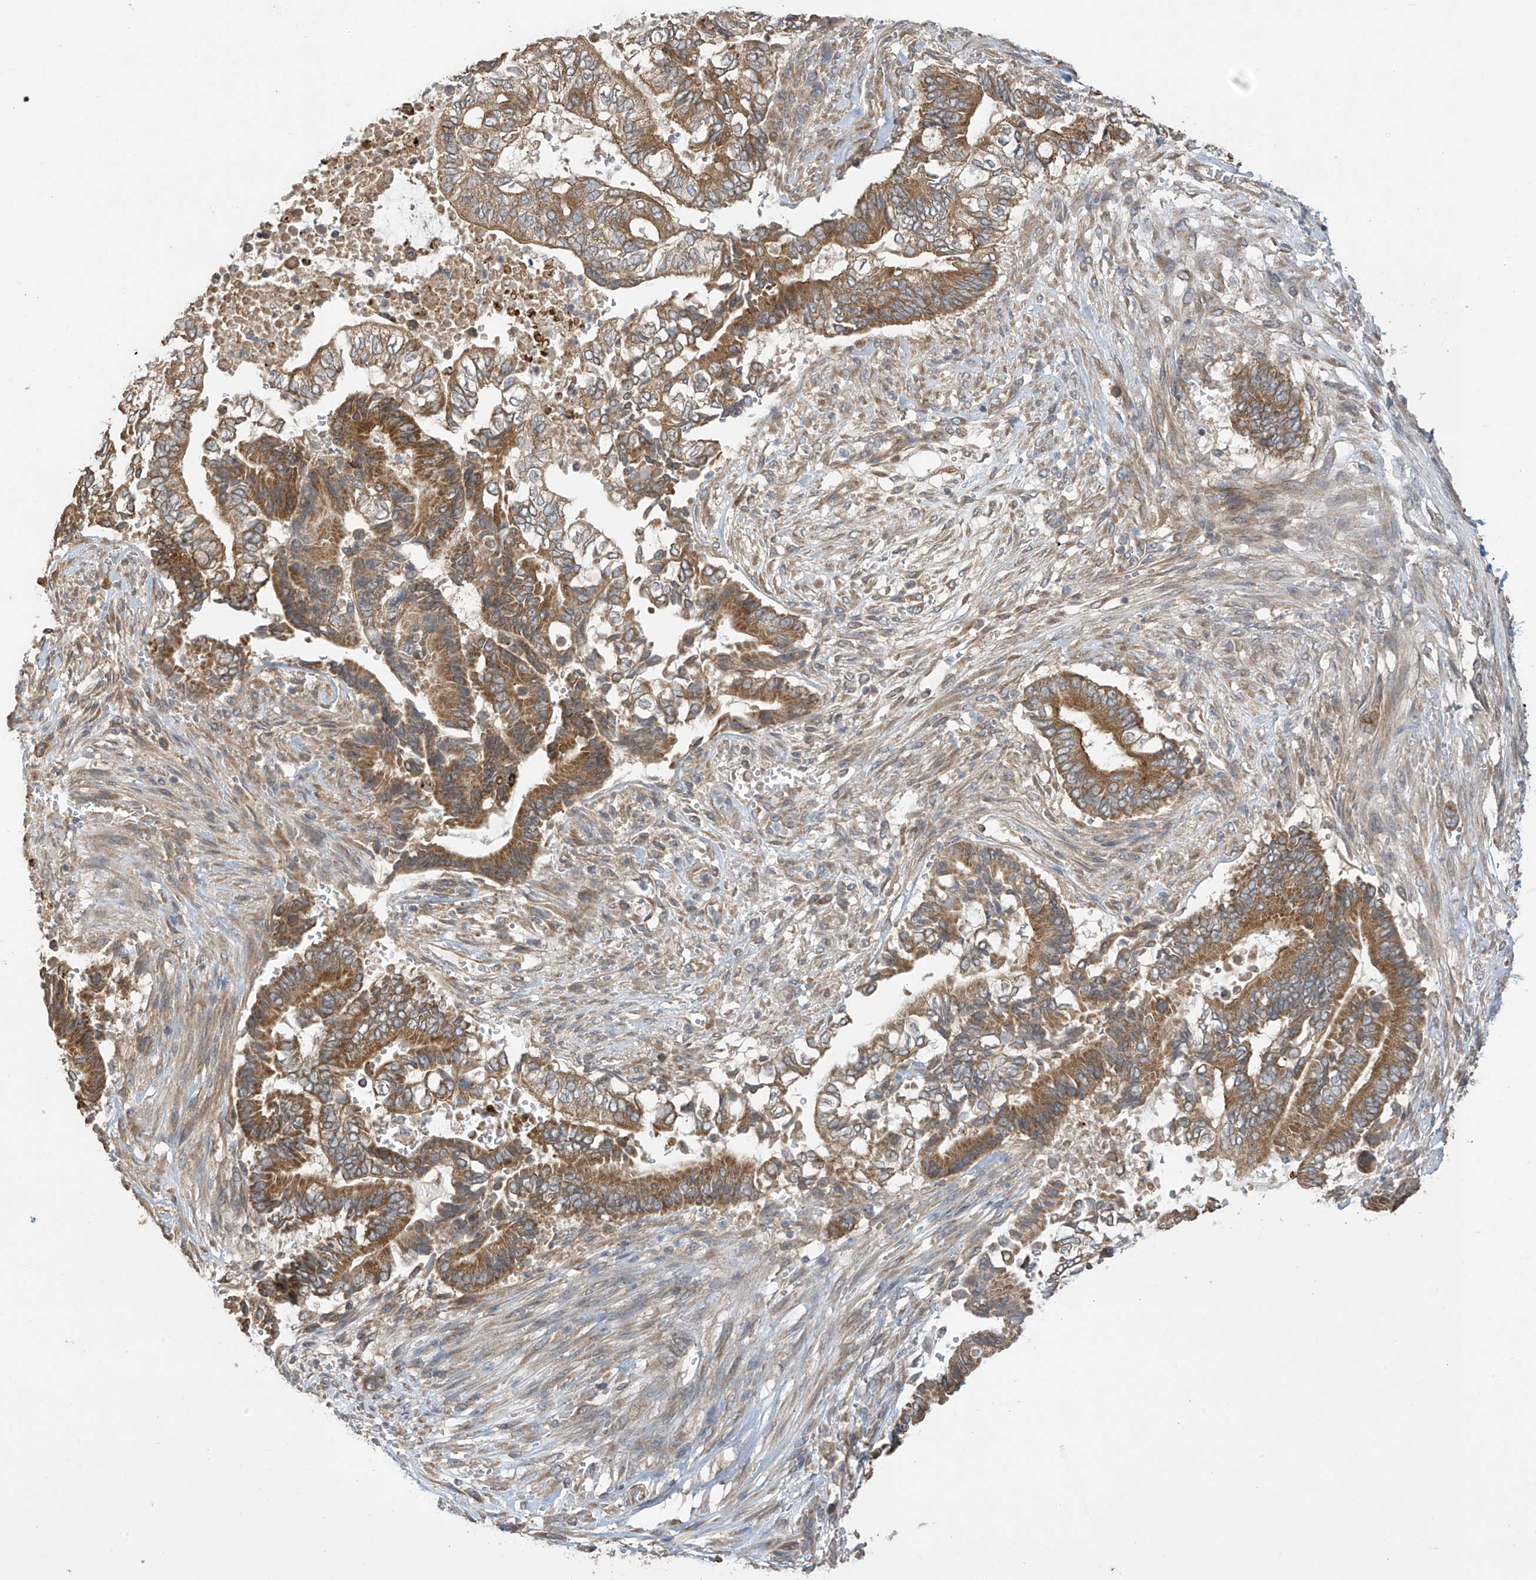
{"staining": {"intensity": "moderate", "quantity": ">75%", "location": "cytoplasmic/membranous"}, "tissue": "pancreatic cancer", "cell_type": "Tumor cells", "image_type": "cancer", "snomed": [{"axis": "morphology", "description": "Adenocarcinoma, NOS"}, {"axis": "topography", "description": "Pancreas"}], "caption": "The micrograph reveals staining of pancreatic cancer, revealing moderate cytoplasmic/membranous protein expression (brown color) within tumor cells. (Stains: DAB (3,3'-diaminobenzidine) in brown, nuclei in blue, Microscopy: brightfield microscopy at high magnification).", "gene": "PNPT1", "patient": {"sex": "male", "age": 68}}